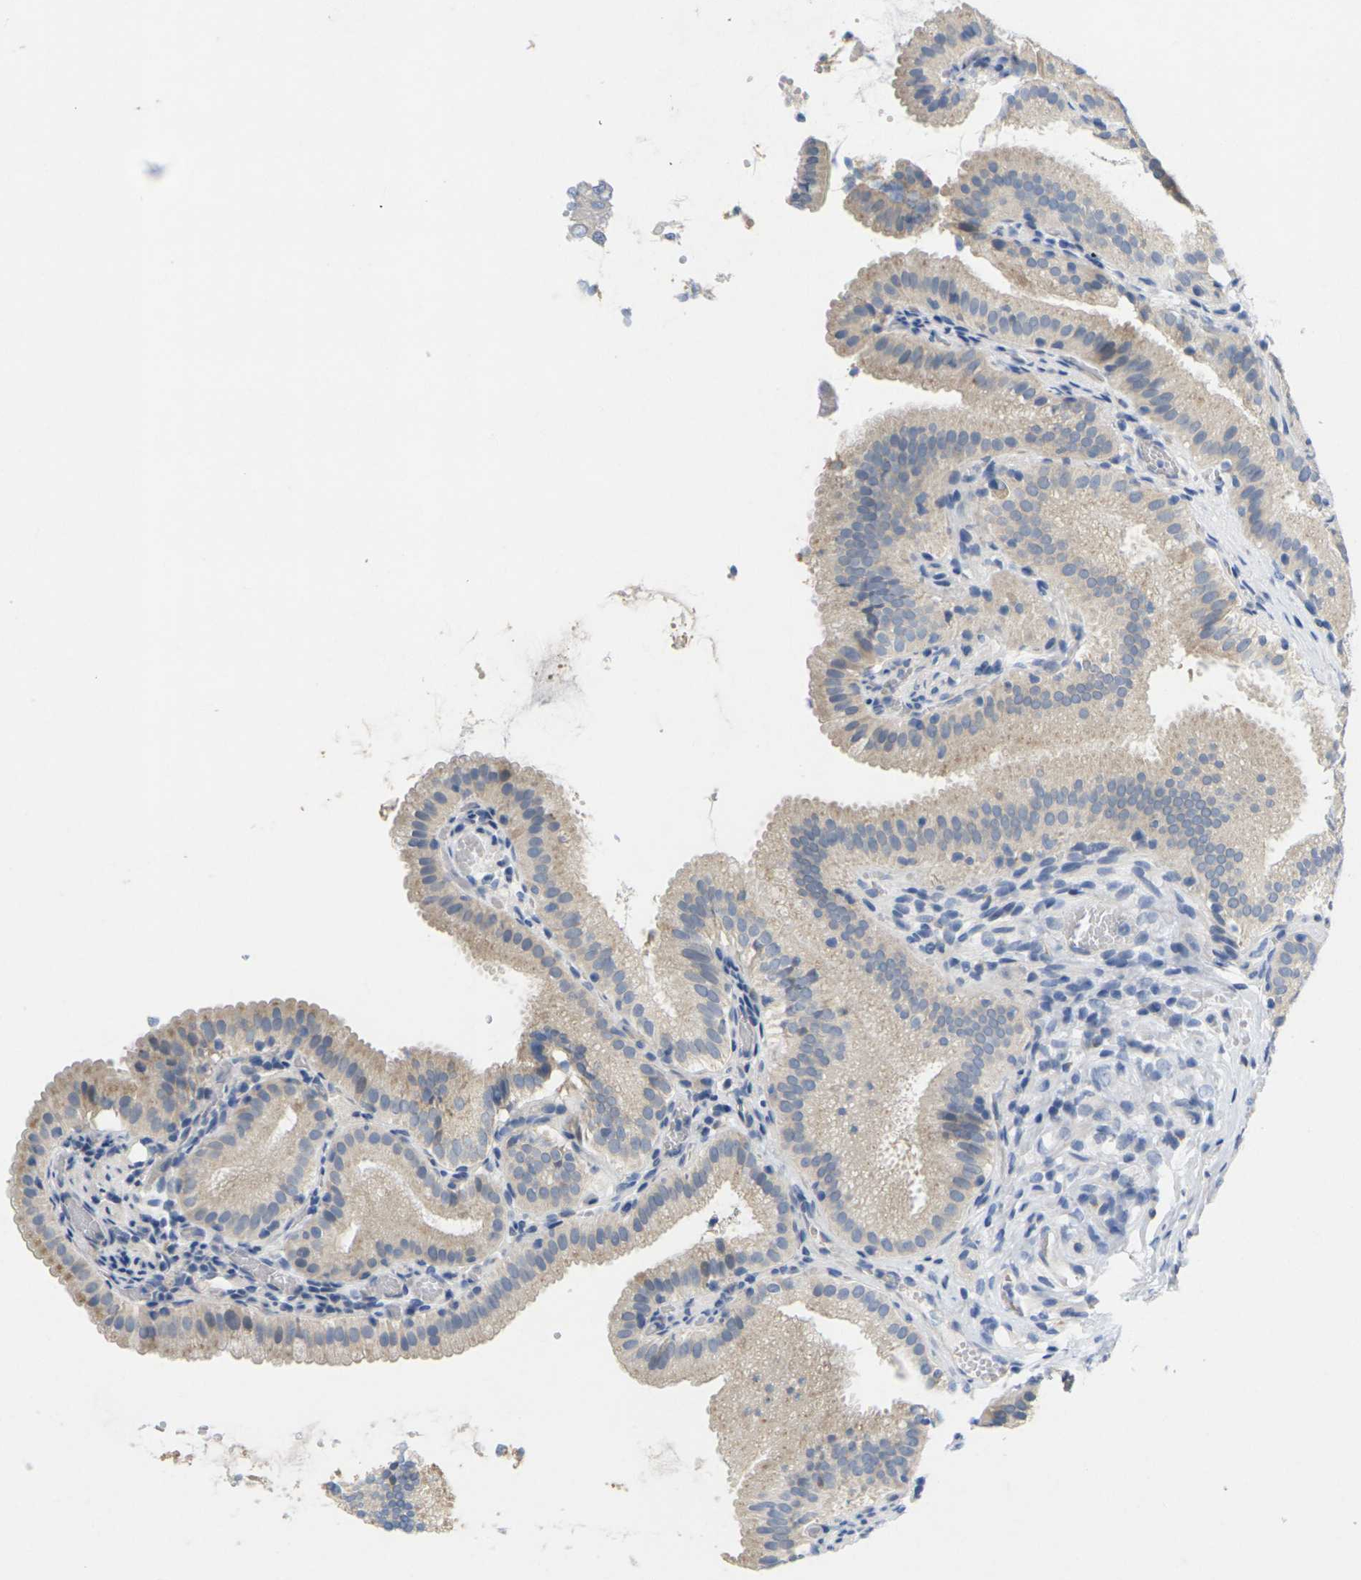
{"staining": {"intensity": "weak", "quantity": ">75%", "location": "cytoplasmic/membranous"}, "tissue": "gallbladder", "cell_type": "Glandular cells", "image_type": "normal", "snomed": [{"axis": "morphology", "description": "Normal tissue, NOS"}, {"axis": "topography", "description": "Gallbladder"}], "caption": "This is a photomicrograph of immunohistochemistry (IHC) staining of unremarkable gallbladder, which shows weak positivity in the cytoplasmic/membranous of glandular cells.", "gene": "TNNI3", "patient": {"sex": "male", "age": 54}}